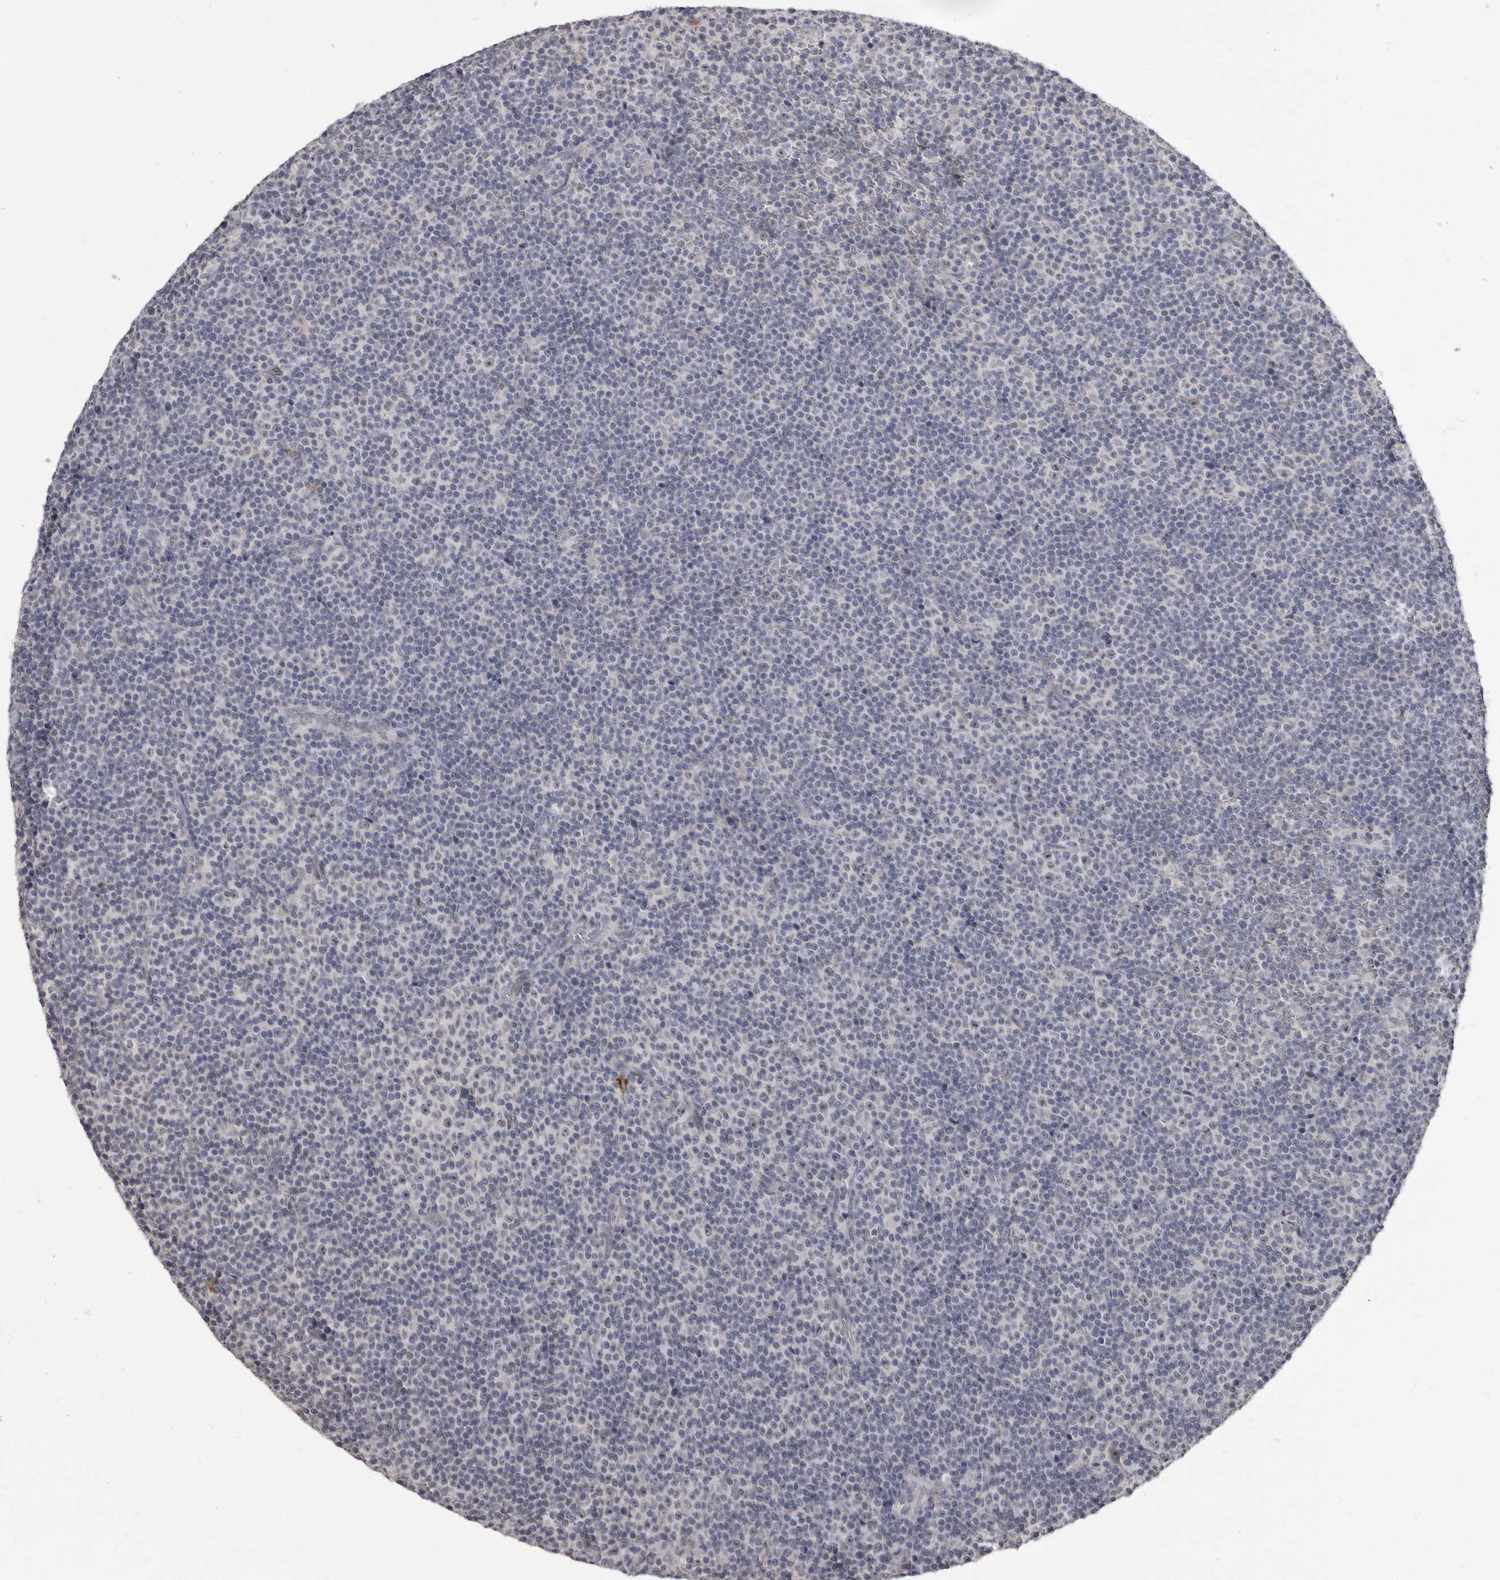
{"staining": {"intensity": "negative", "quantity": "none", "location": "none"}, "tissue": "lymphoma", "cell_type": "Tumor cells", "image_type": "cancer", "snomed": [{"axis": "morphology", "description": "Malignant lymphoma, non-Hodgkin's type, Low grade"}, {"axis": "topography", "description": "Lymph node"}], "caption": "The histopathology image exhibits no staining of tumor cells in lymphoma.", "gene": "CGN", "patient": {"sex": "female", "age": 67}}